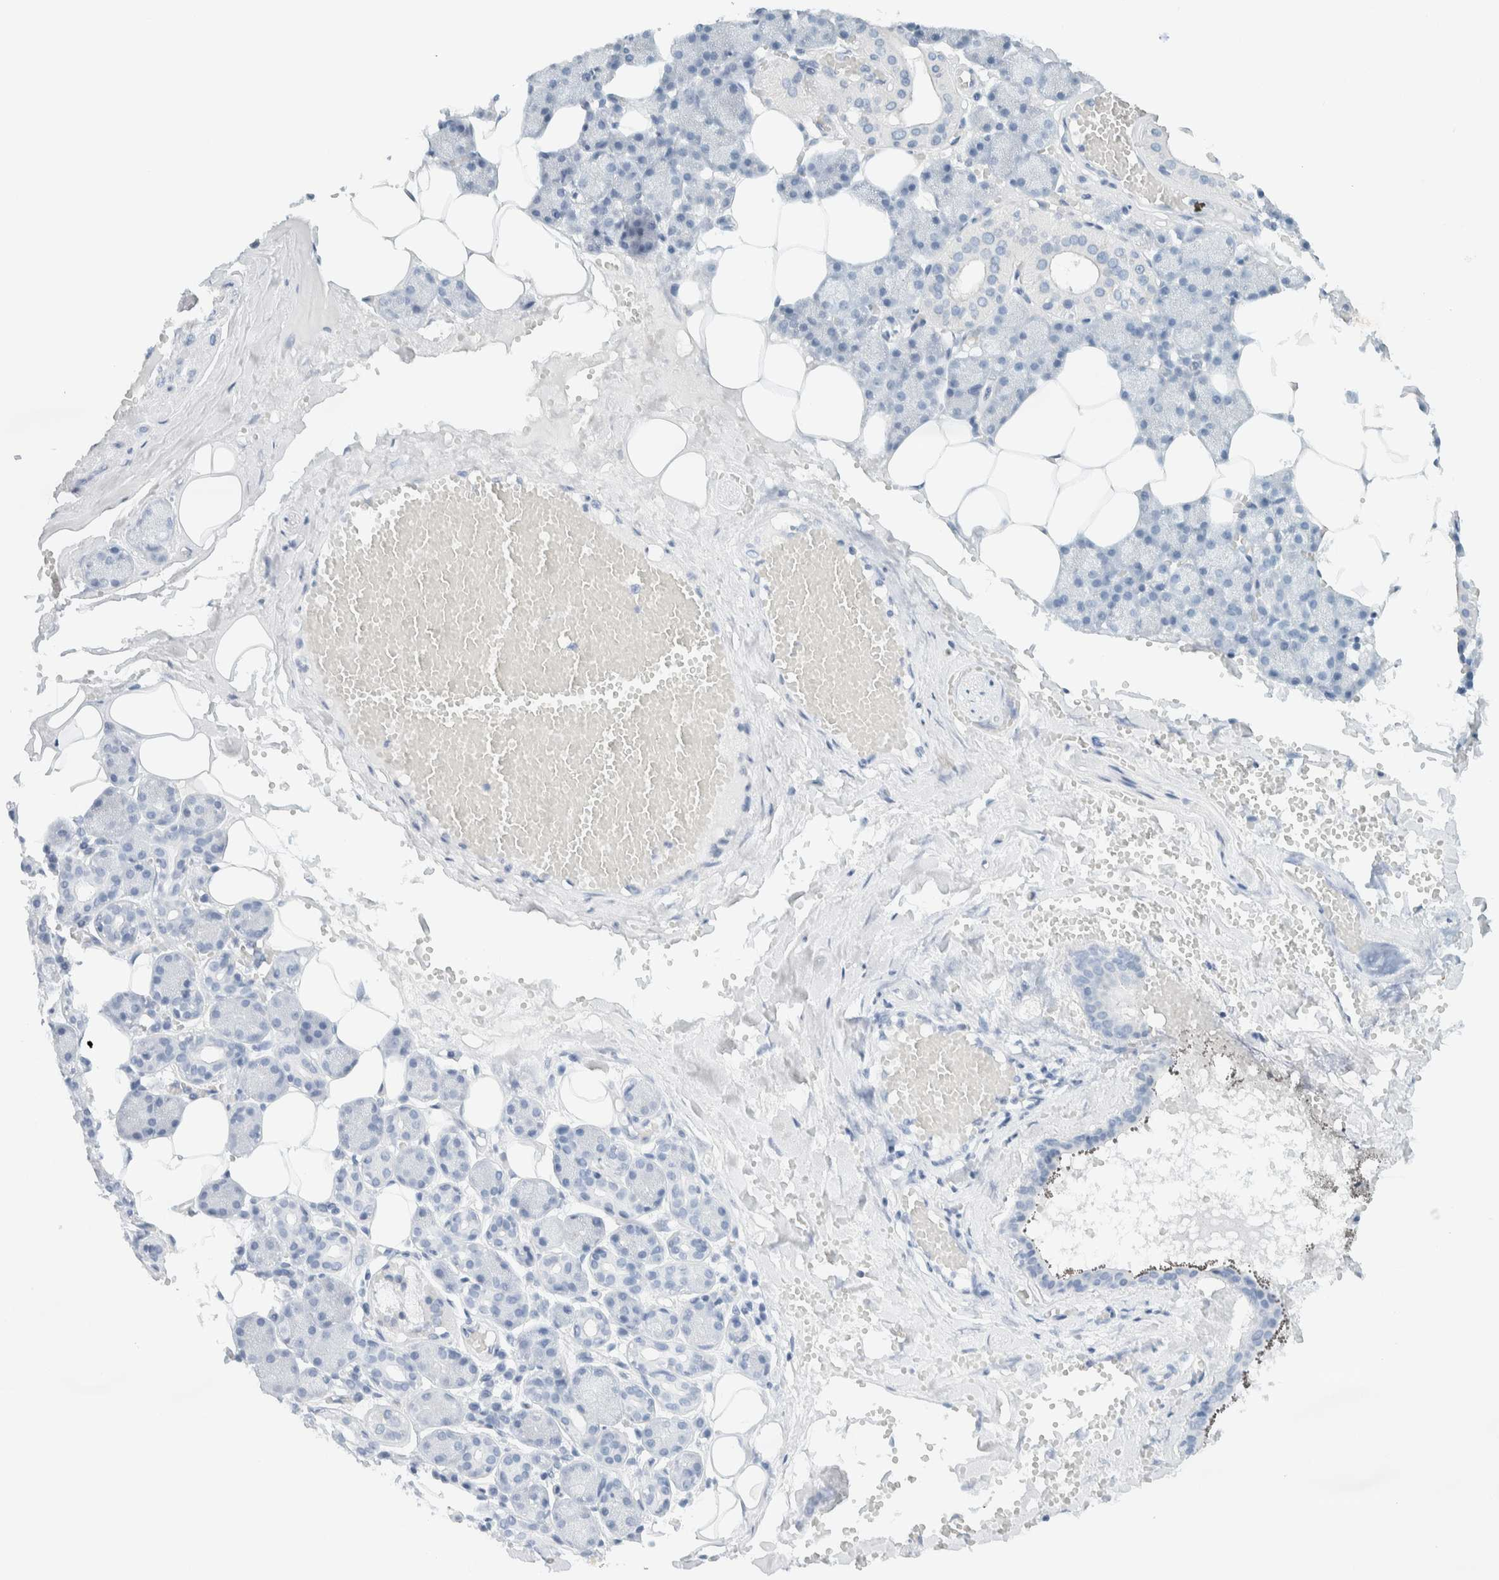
{"staining": {"intensity": "negative", "quantity": "none", "location": "none"}, "tissue": "salivary gland", "cell_type": "Glandular cells", "image_type": "normal", "snomed": [{"axis": "morphology", "description": "Normal tissue, NOS"}, {"axis": "topography", "description": "Salivary gland"}], "caption": "A micrograph of salivary gland stained for a protein reveals no brown staining in glandular cells. (DAB immunohistochemistry (IHC), high magnification).", "gene": "ALOX12B", "patient": {"sex": "male", "age": 62}}